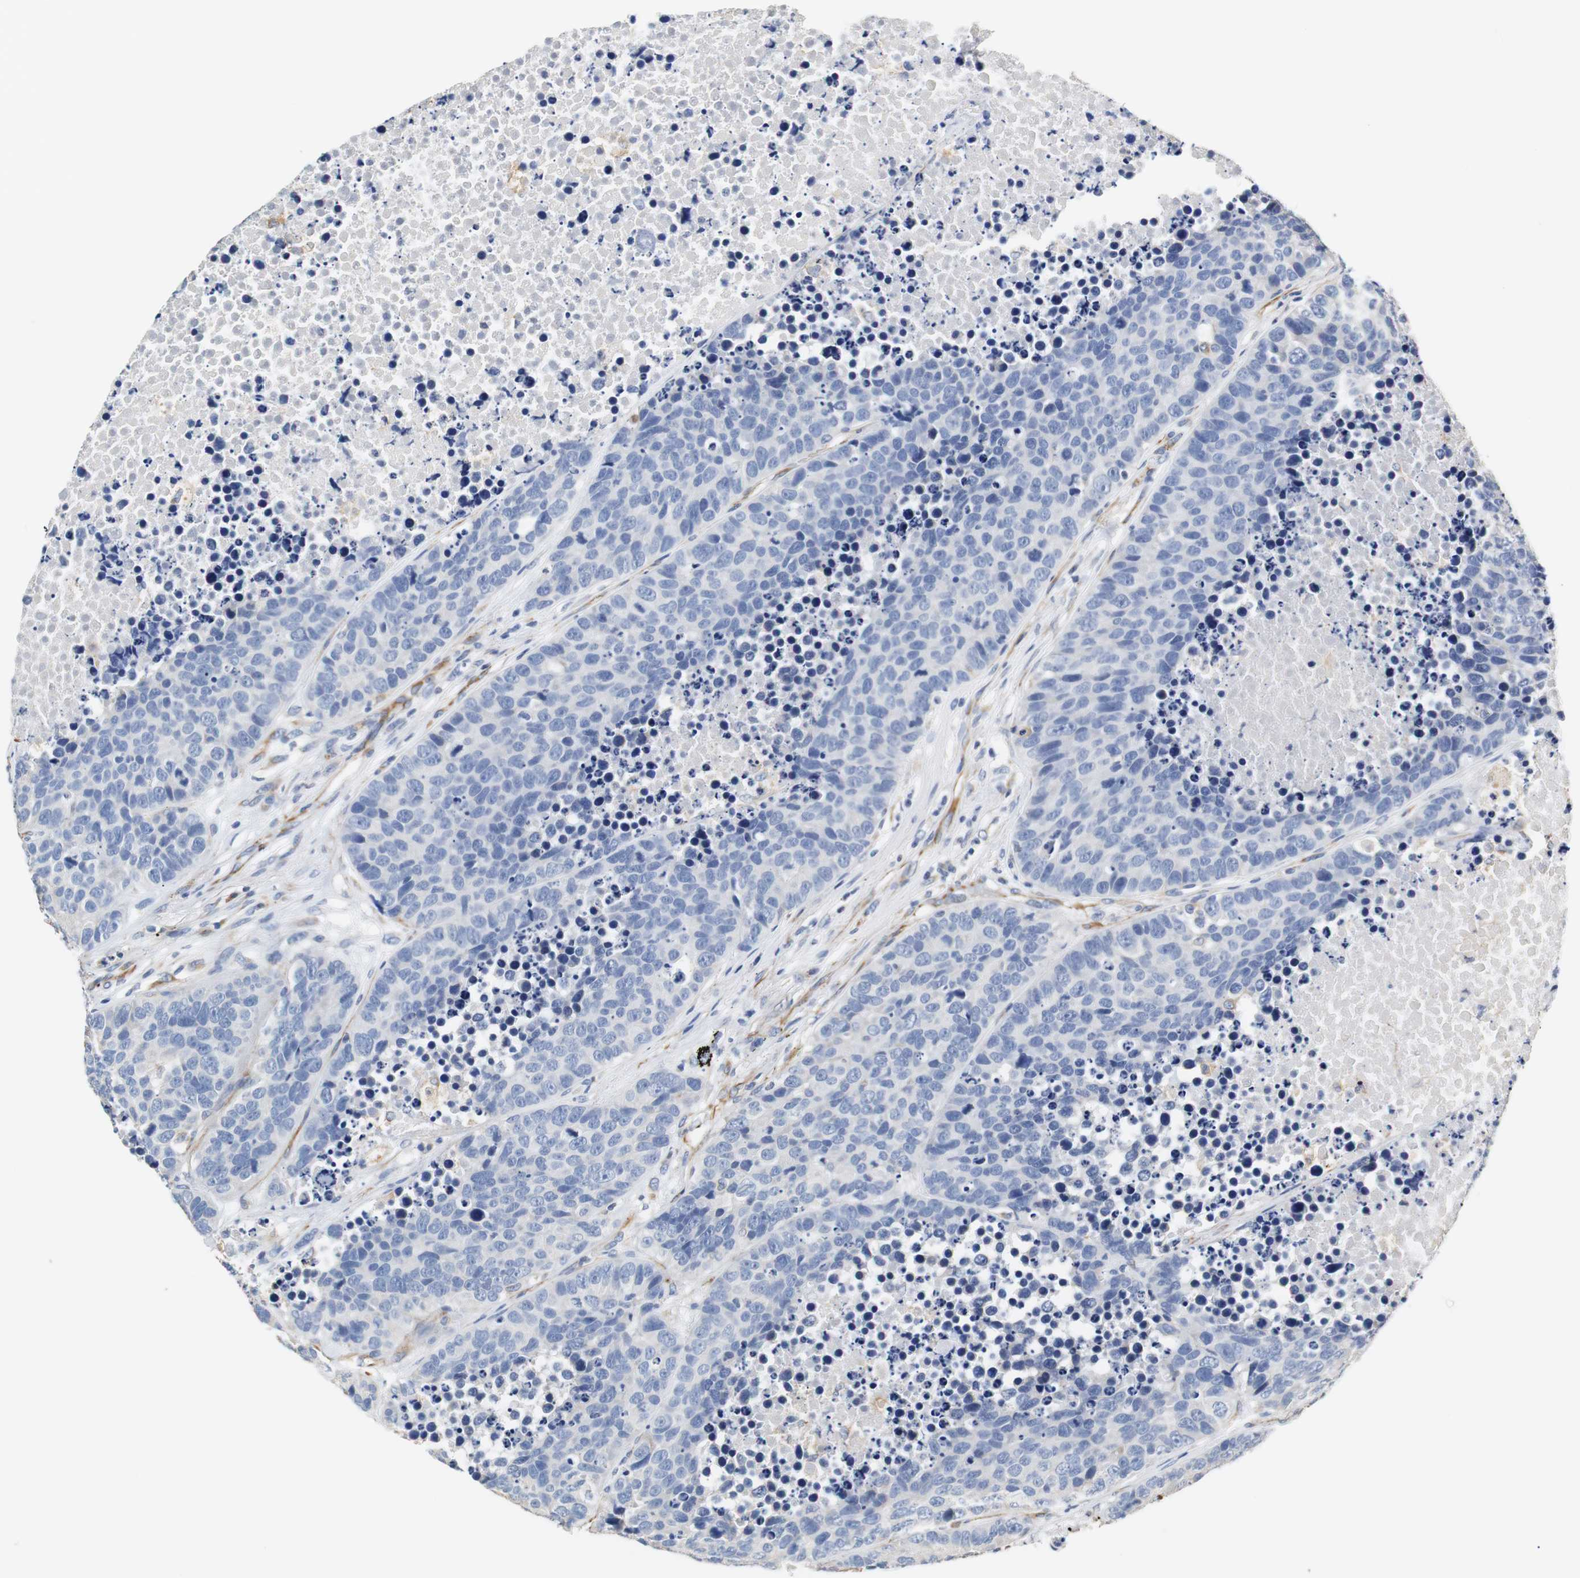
{"staining": {"intensity": "negative", "quantity": "none", "location": "none"}, "tissue": "carcinoid", "cell_type": "Tumor cells", "image_type": "cancer", "snomed": [{"axis": "morphology", "description": "Carcinoid, malignant, NOS"}, {"axis": "topography", "description": "Lung"}], "caption": "This image is of carcinoid stained with IHC to label a protein in brown with the nuclei are counter-stained blue. There is no expression in tumor cells. The staining is performed using DAB brown chromogen with nuclei counter-stained in using hematoxylin.", "gene": "PCK1", "patient": {"sex": "male", "age": 60}}